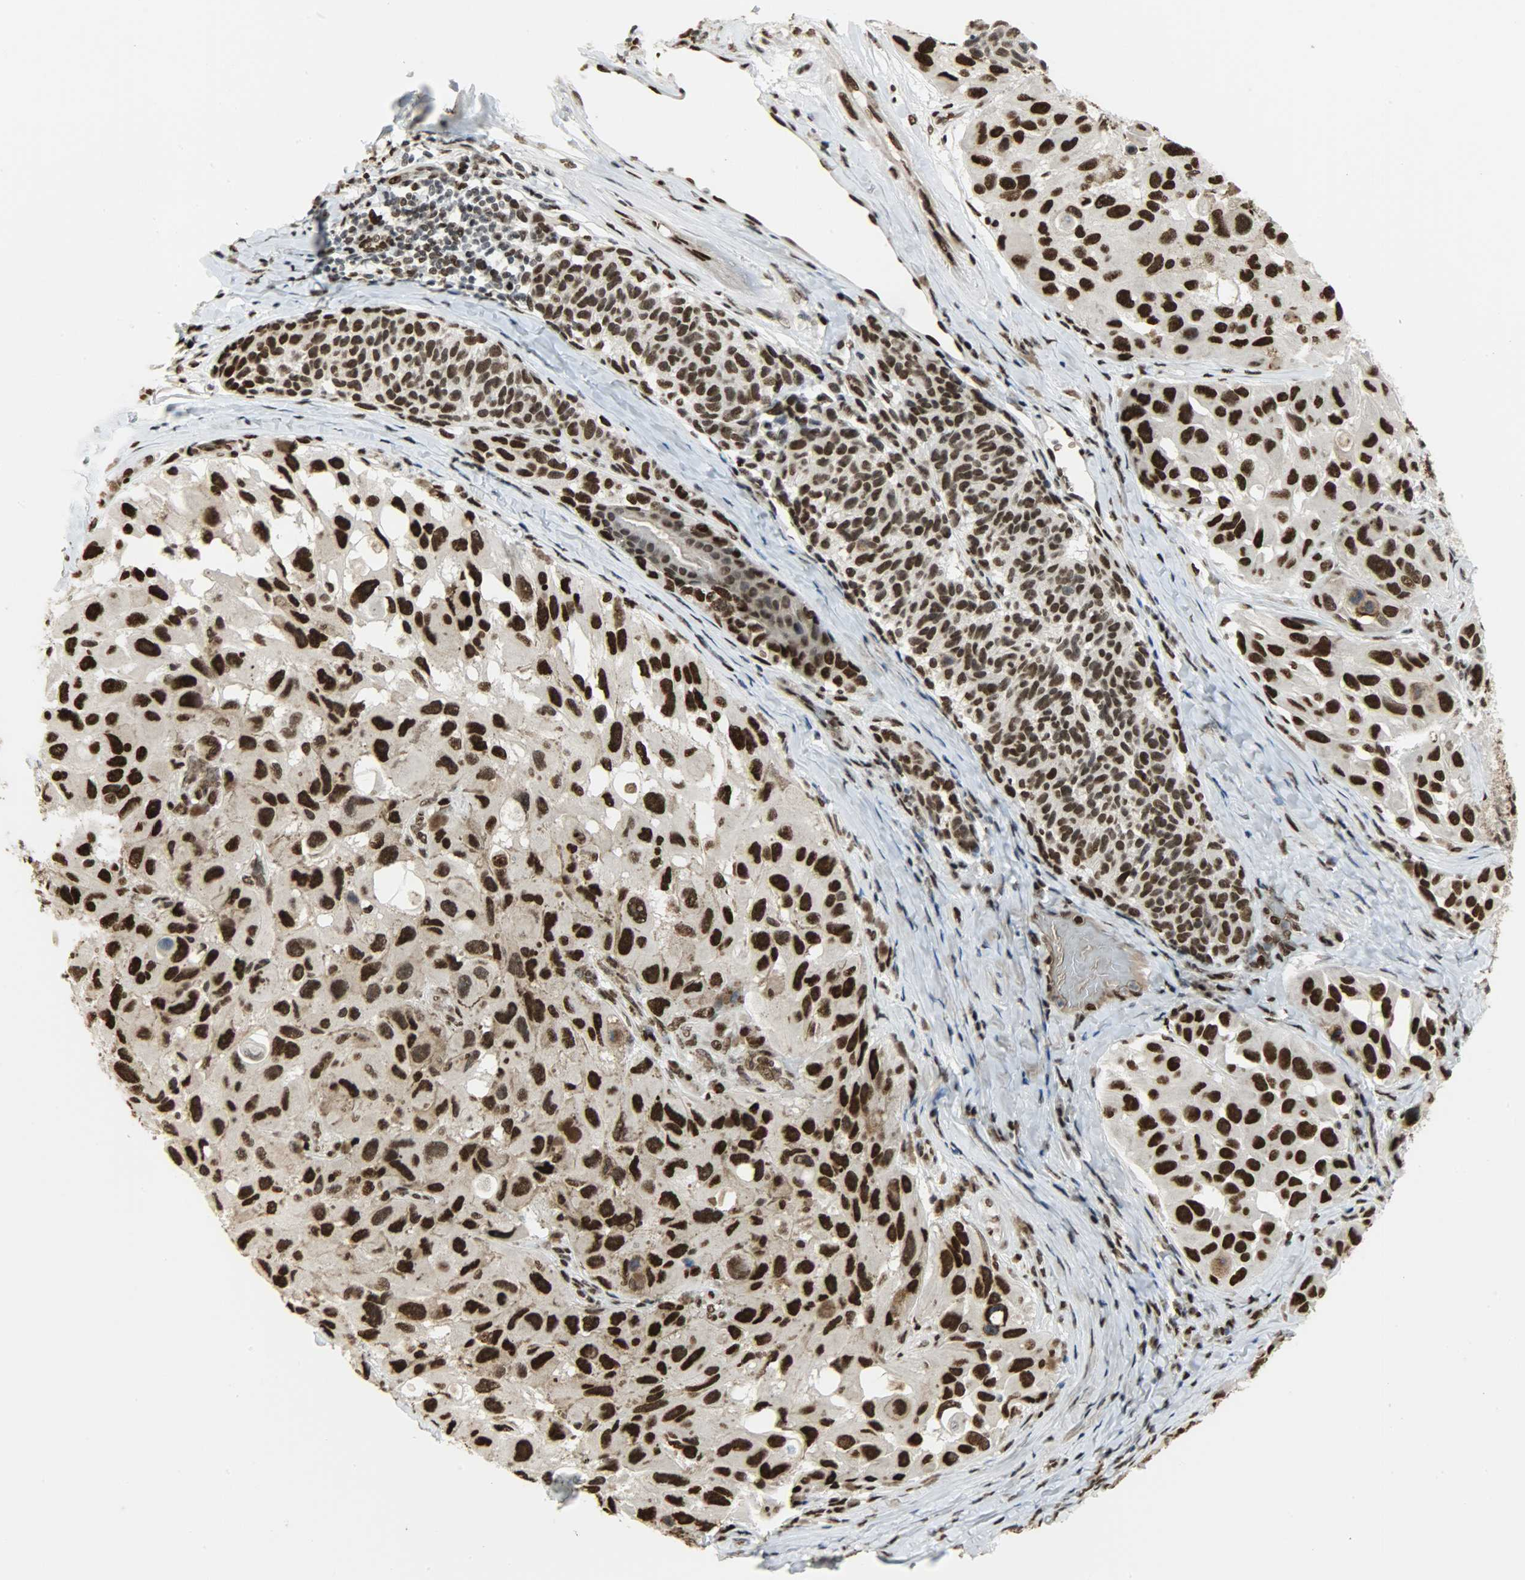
{"staining": {"intensity": "strong", "quantity": ">75%", "location": "cytoplasmic/membranous,nuclear"}, "tissue": "melanoma", "cell_type": "Tumor cells", "image_type": "cancer", "snomed": [{"axis": "morphology", "description": "Malignant melanoma, NOS"}, {"axis": "topography", "description": "Skin"}], "caption": "Immunohistochemical staining of melanoma reveals strong cytoplasmic/membranous and nuclear protein positivity in approximately >75% of tumor cells.", "gene": "SNAI1", "patient": {"sex": "female", "age": 73}}